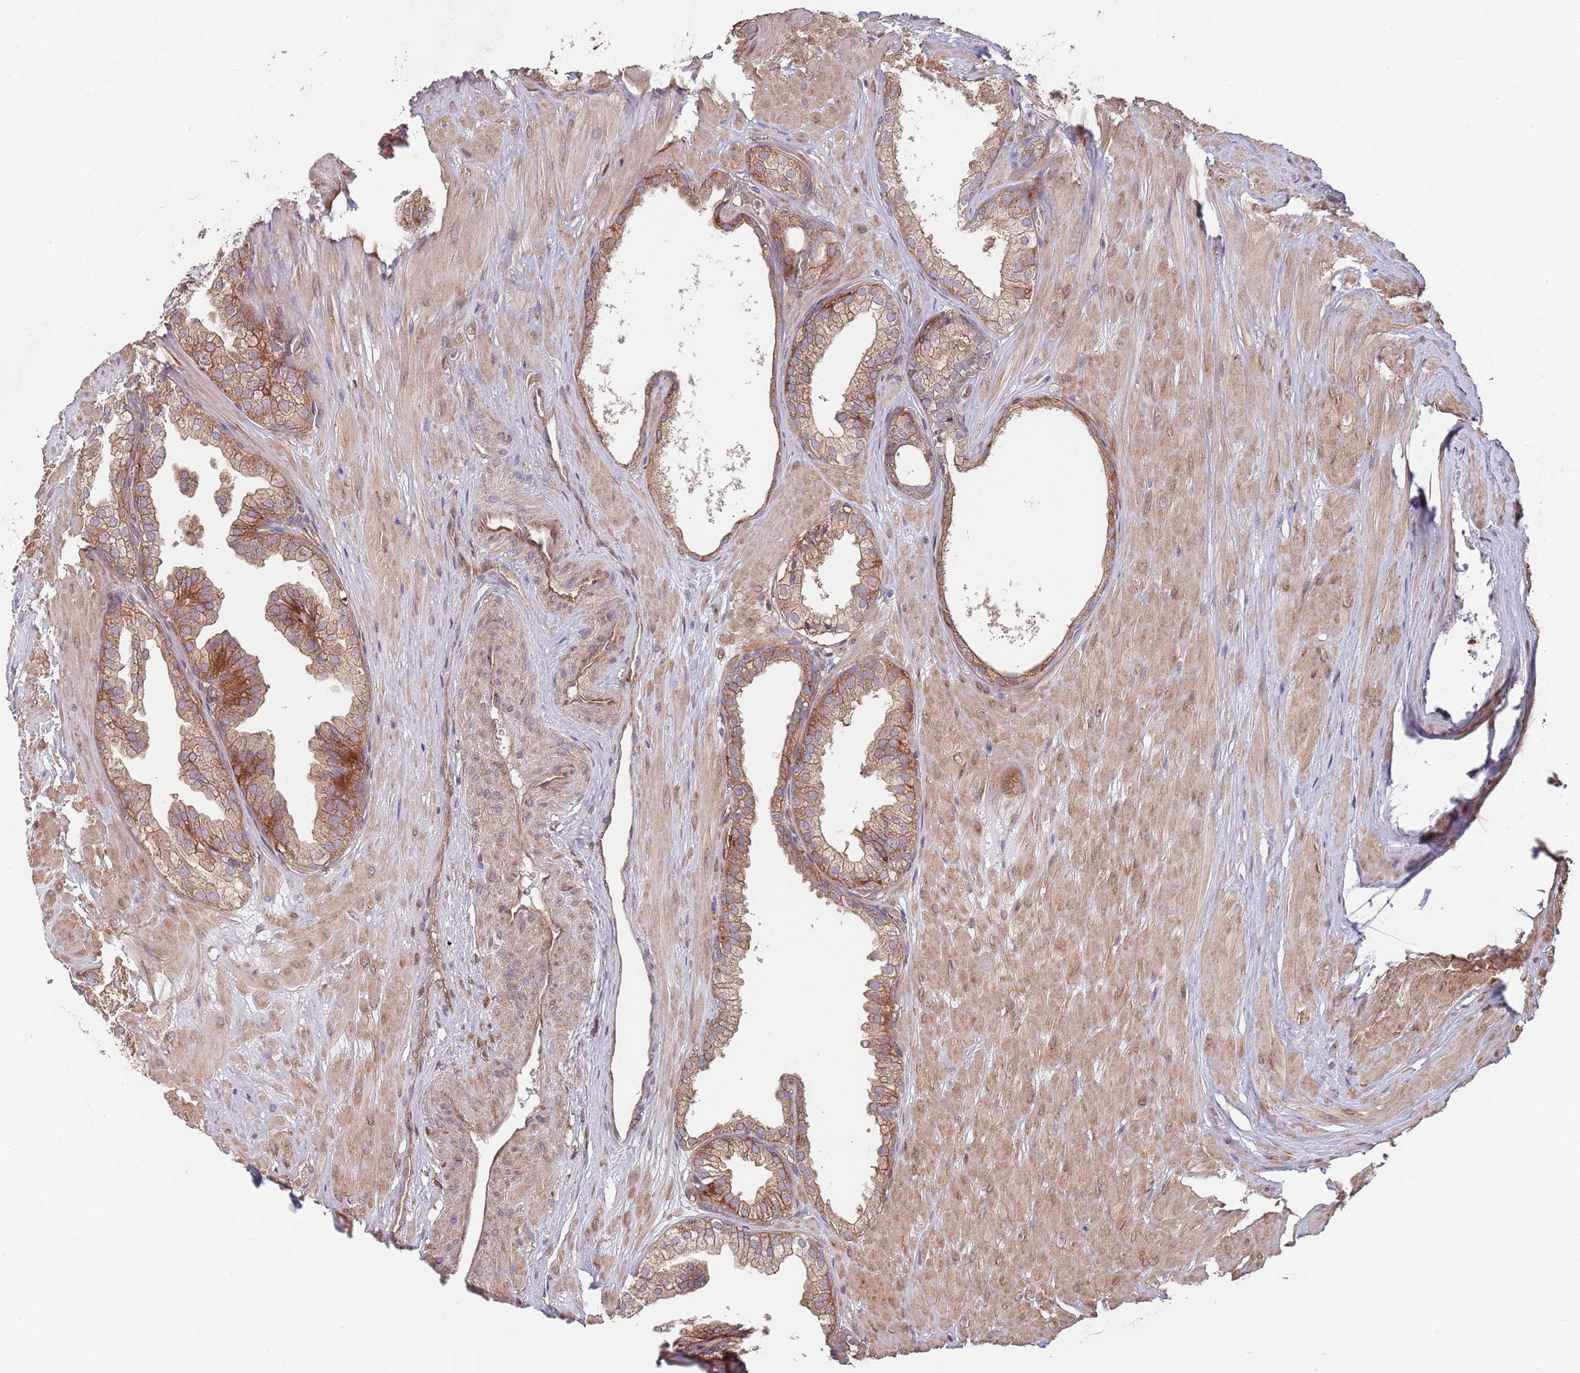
{"staining": {"intensity": "strong", "quantity": "25%-75%", "location": "cytoplasmic/membranous"}, "tissue": "prostate", "cell_type": "Glandular cells", "image_type": "normal", "snomed": [{"axis": "morphology", "description": "Normal tissue, NOS"}, {"axis": "topography", "description": "Prostate"}, {"axis": "topography", "description": "Peripheral nerve tissue"}], "caption": "Immunohistochemistry of benign prostate exhibits high levels of strong cytoplasmic/membranous staining in approximately 25%-75% of glandular cells.", "gene": "RNF19B", "patient": {"sex": "male", "age": 55}}